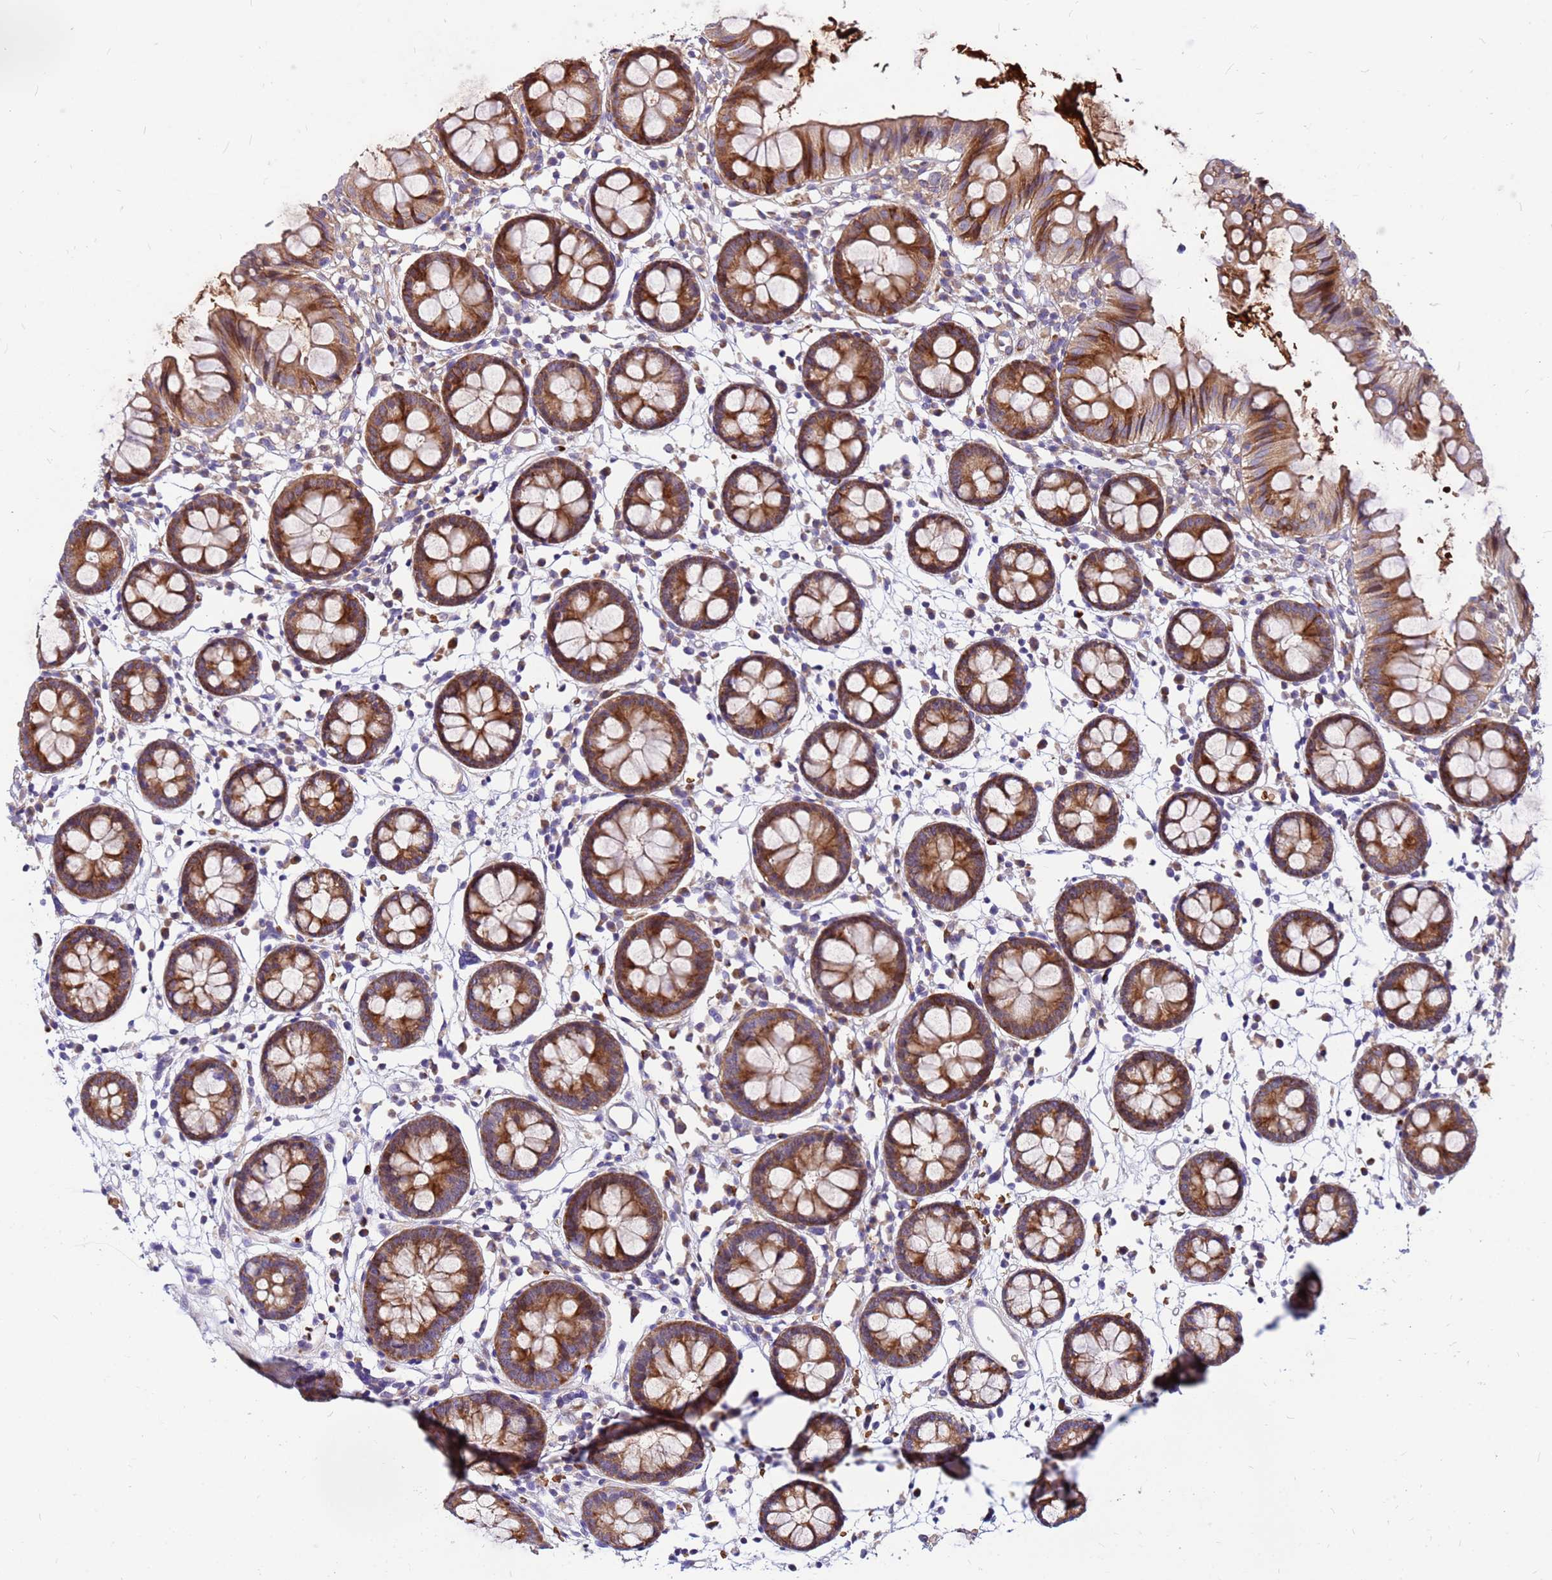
{"staining": {"intensity": "weak", "quantity": "25%-75%", "location": "cytoplasmic/membranous"}, "tissue": "colon", "cell_type": "Endothelial cells", "image_type": "normal", "snomed": [{"axis": "morphology", "description": "Normal tissue, NOS"}, {"axis": "topography", "description": "Colon"}], "caption": "A micrograph of human colon stained for a protein shows weak cytoplasmic/membranous brown staining in endothelial cells.", "gene": "ZNF669", "patient": {"sex": "female", "age": 84}}